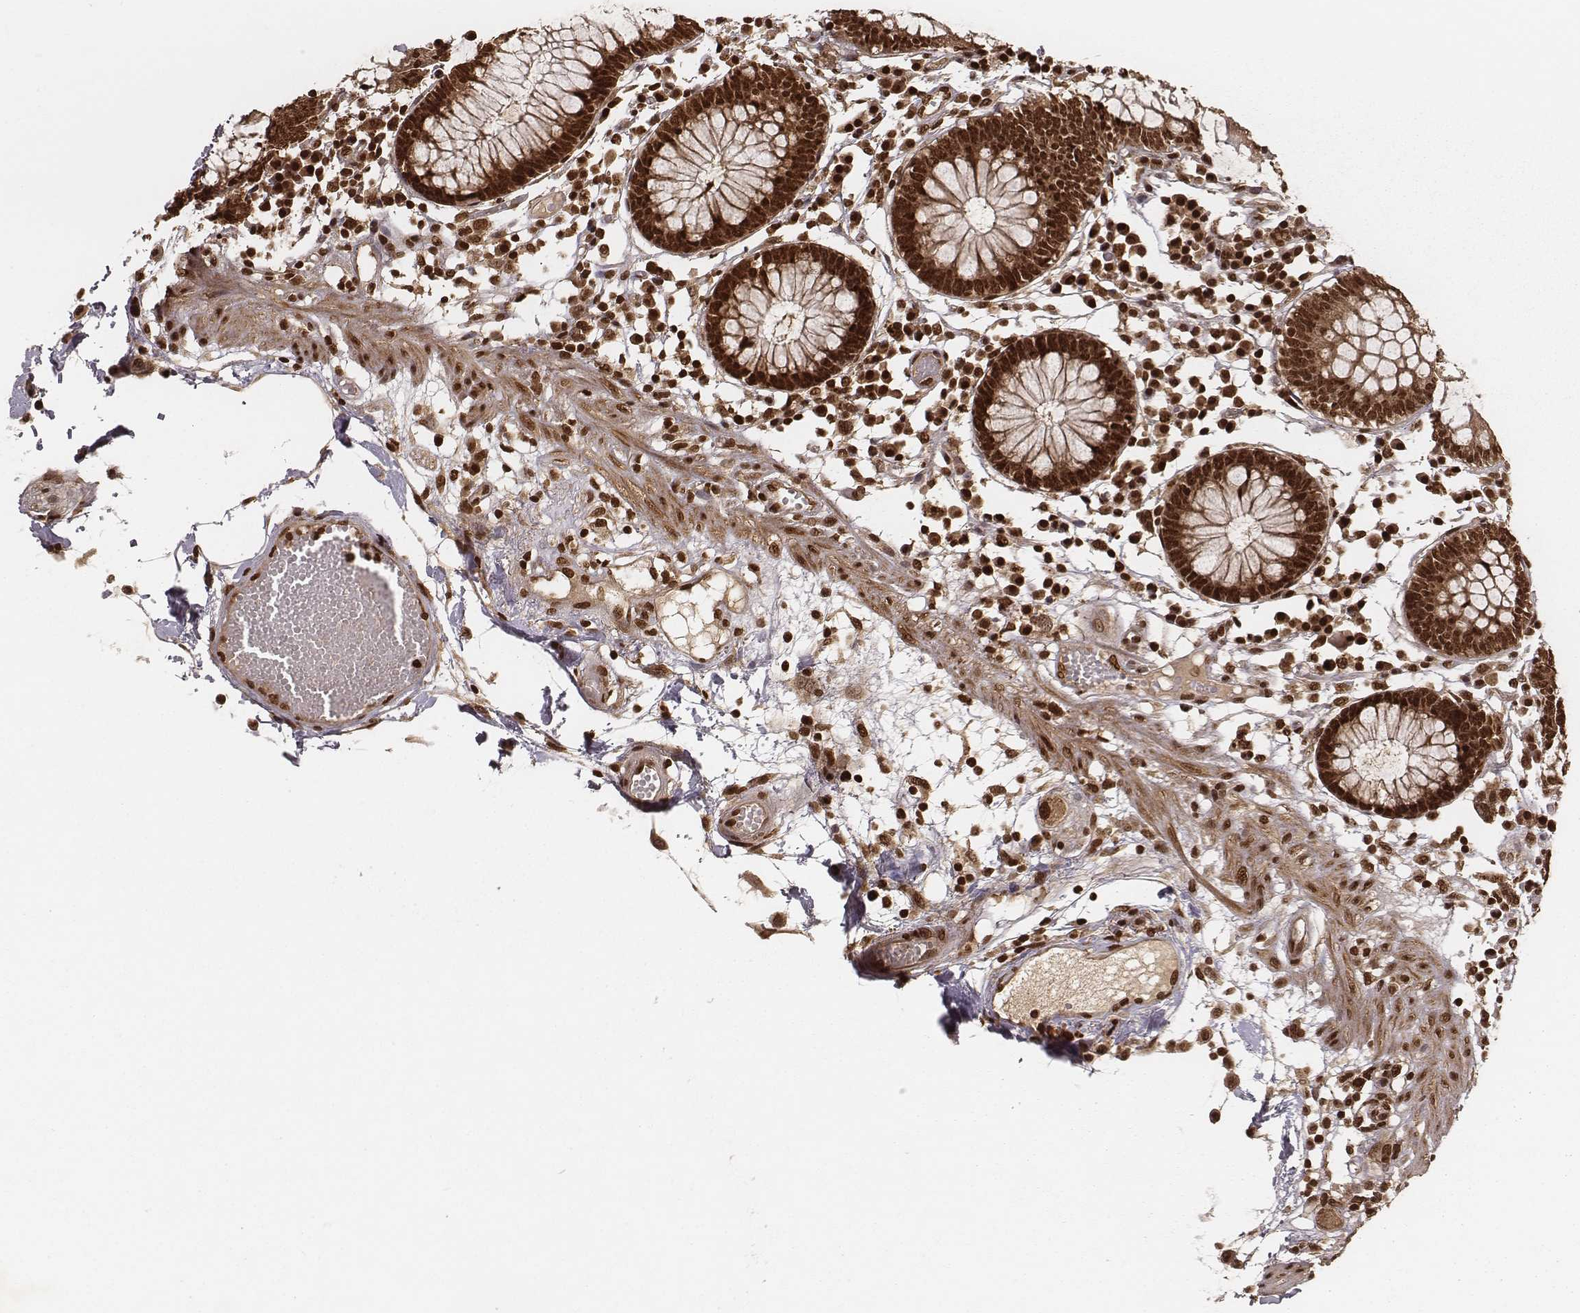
{"staining": {"intensity": "strong", "quantity": ">75%", "location": "cytoplasmic/membranous,nuclear"}, "tissue": "colon", "cell_type": "Endothelial cells", "image_type": "normal", "snomed": [{"axis": "morphology", "description": "Normal tissue, NOS"}, {"axis": "morphology", "description": "Adenocarcinoma, NOS"}, {"axis": "topography", "description": "Colon"}], "caption": "Colon stained with immunohistochemistry shows strong cytoplasmic/membranous,nuclear staining in about >75% of endothelial cells. (Brightfield microscopy of DAB IHC at high magnification).", "gene": "NFX1", "patient": {"sex": "male", "age": 83}}